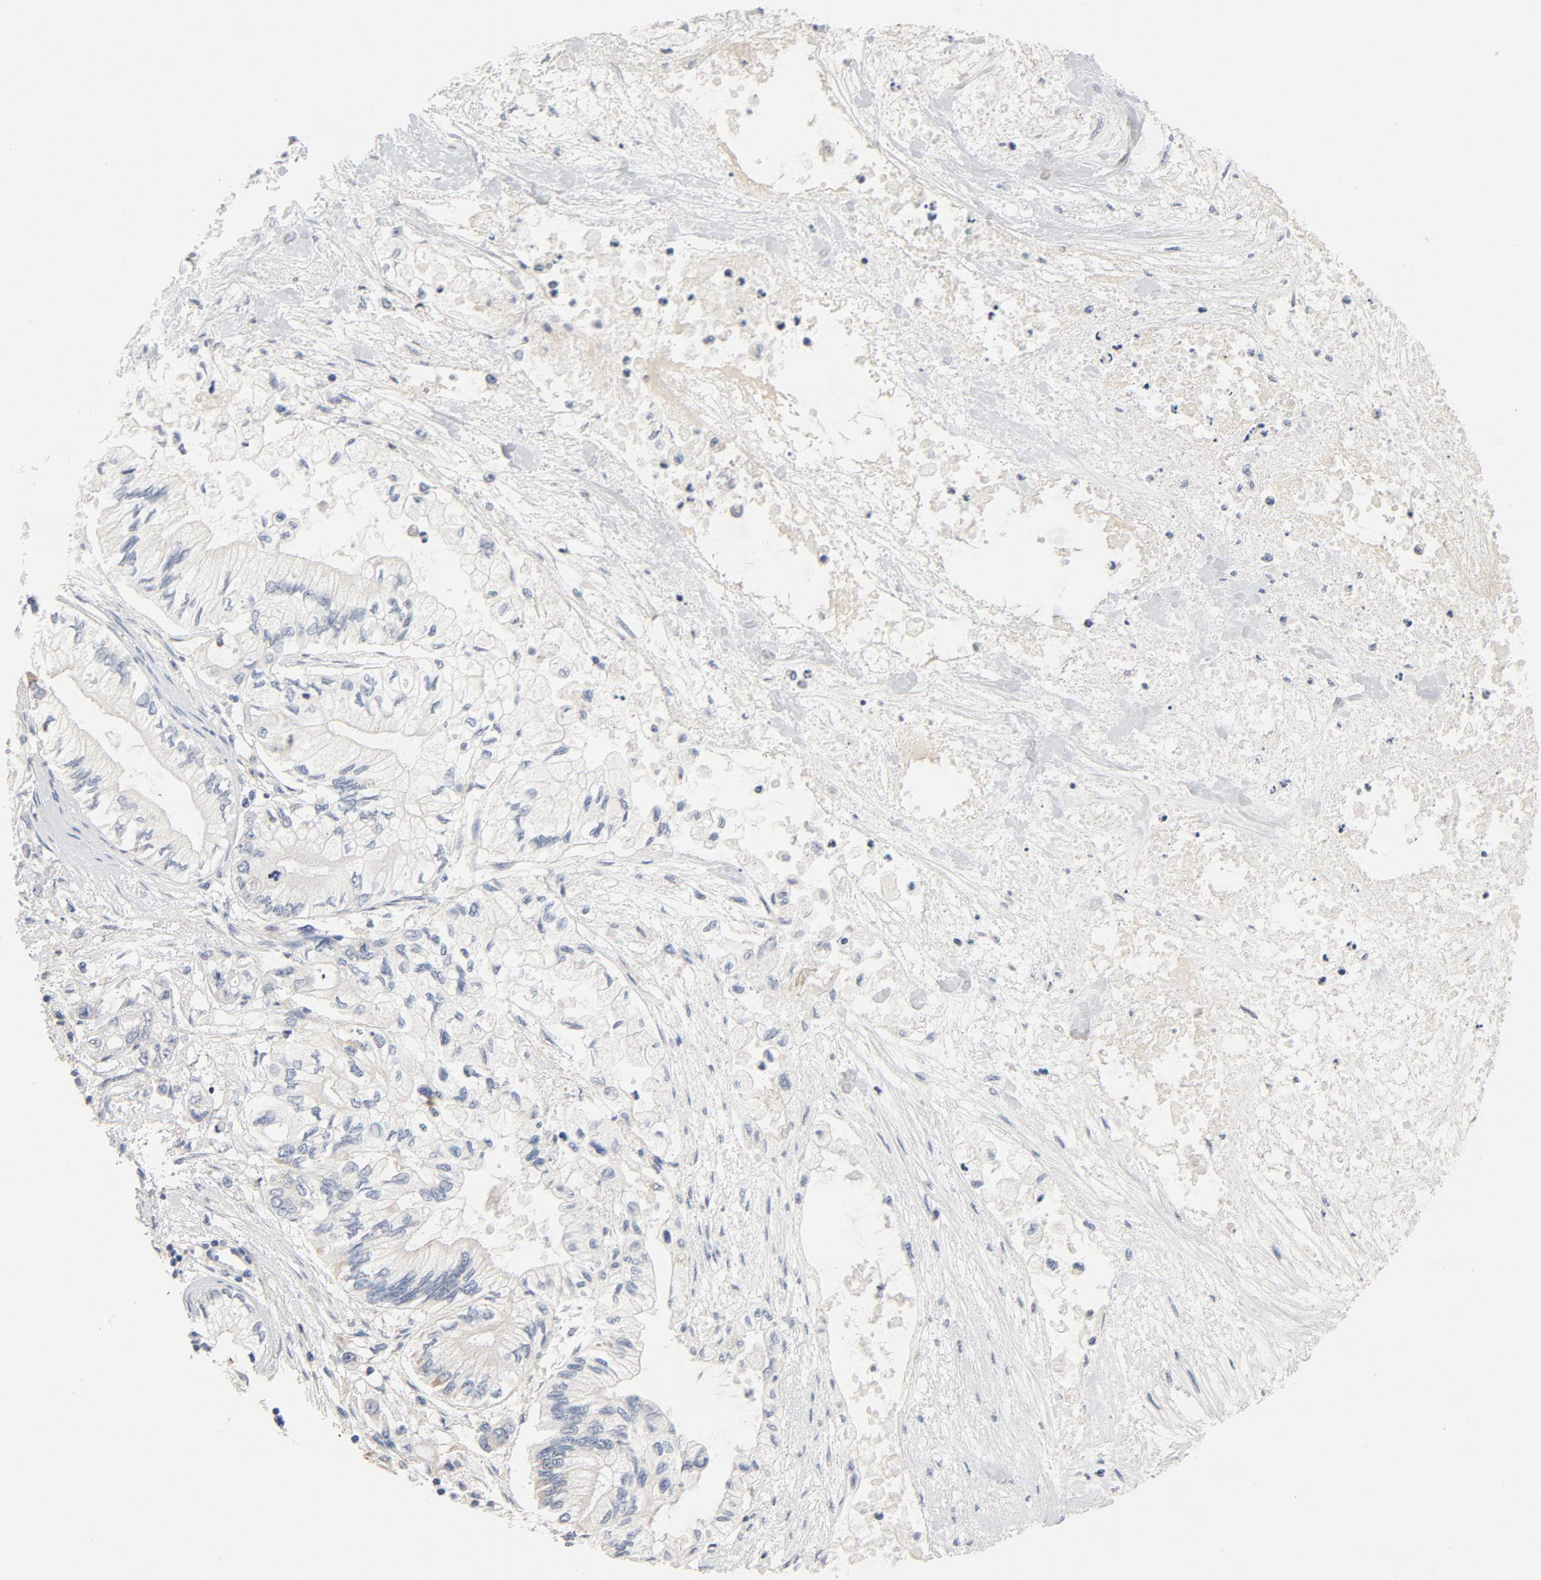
{"staining": {"intensity": "negative", "quantity": "none", "location": "none"}, "tissue": "pancreatic cancer", "cell_type": "Tumor cells", "image_type": "cancer", "snomed": [{"axis": "morphology", "description": "Adenocarcinoma, NOS"}, {"axis": "topography", "description": "Pancreas"}], "caption": "This is an immunohistochemistry image of human adenocarcinoma (pancreatic). There is no expression in tumor cells.", "gene": "STAT1", "patient": {"sex": "male", "age": 79}}